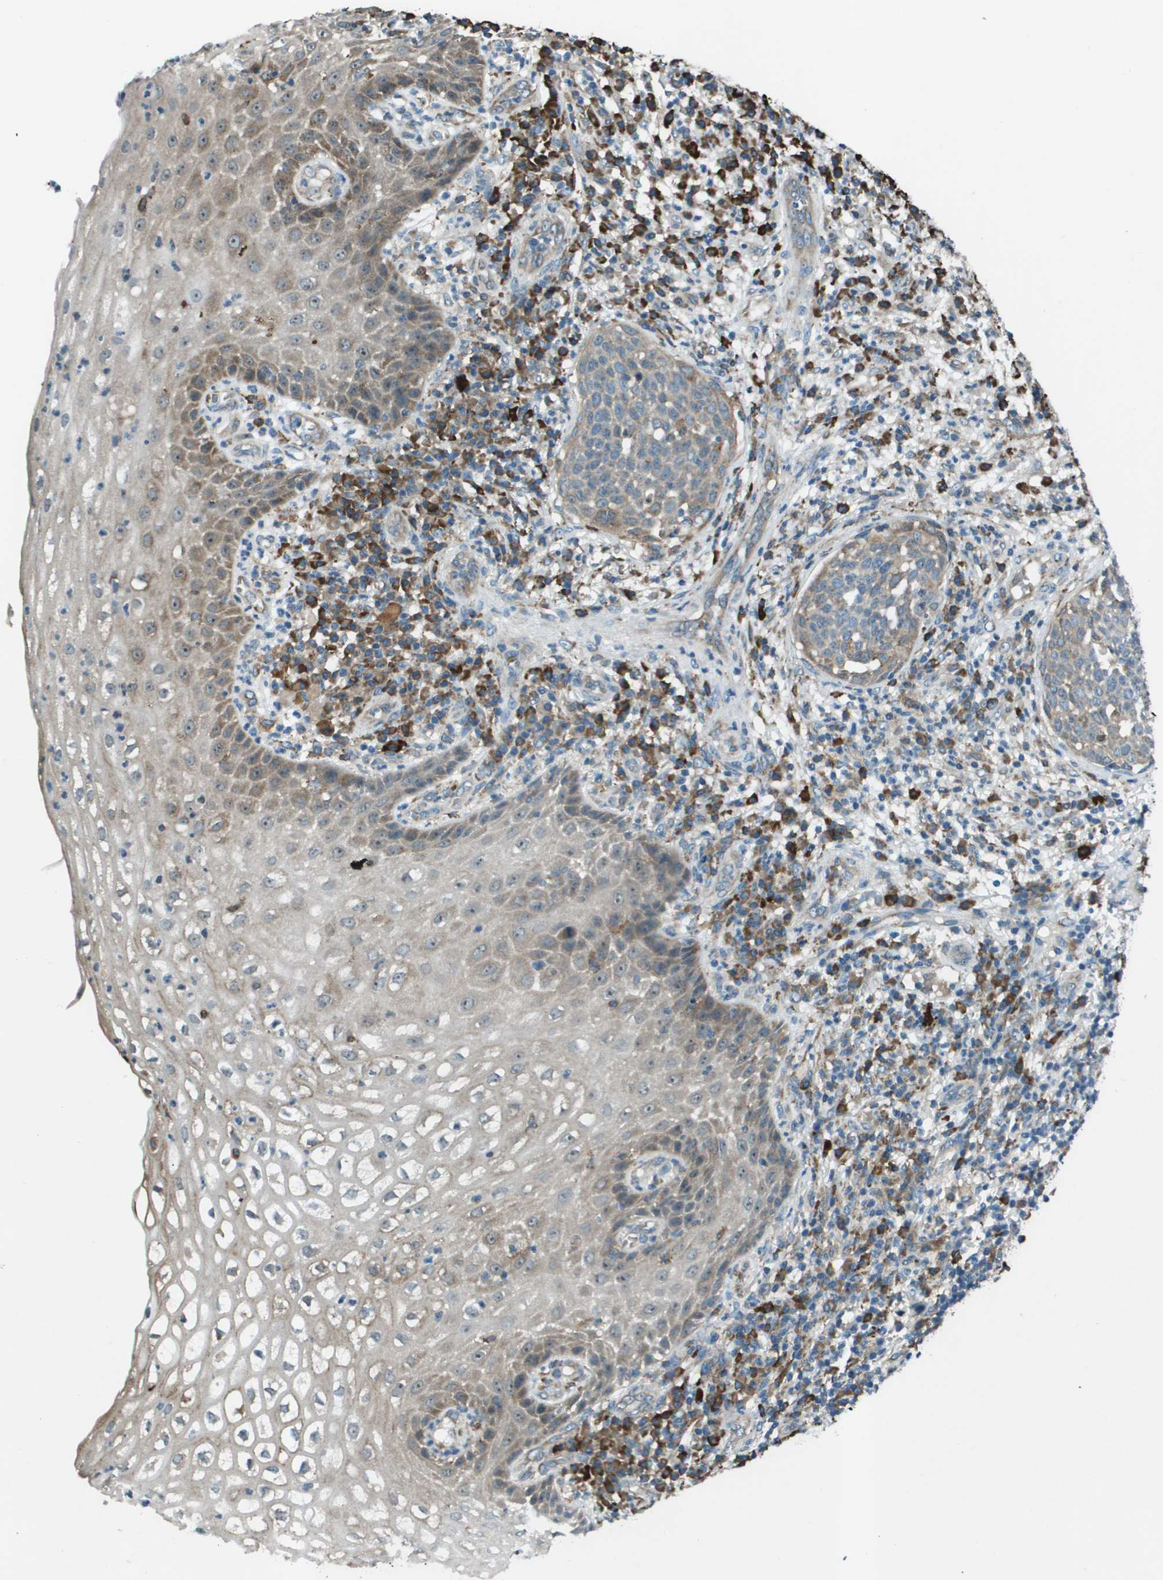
{"staining": {"intensity": "weak", "quantity": "<25%", "location": "cytoplasmic/membranous"}, "tissue": "cervical cancer", "cell_type": "Tumor cells", "image_type": "cancer", "snomed": [{"axis": "morphology", "description": "Squamous cell carcinoma, NOS"}, {"axis": "topography", "description": "Cervix"}], "caption": "Cervical cancer (squamous cell carcinoma) stained for a protein using immunohistochemistry (IHC) shows no positivity tumor cells.", "gene": "UTS2", "patient": {"sex": "female", "age": 34}}